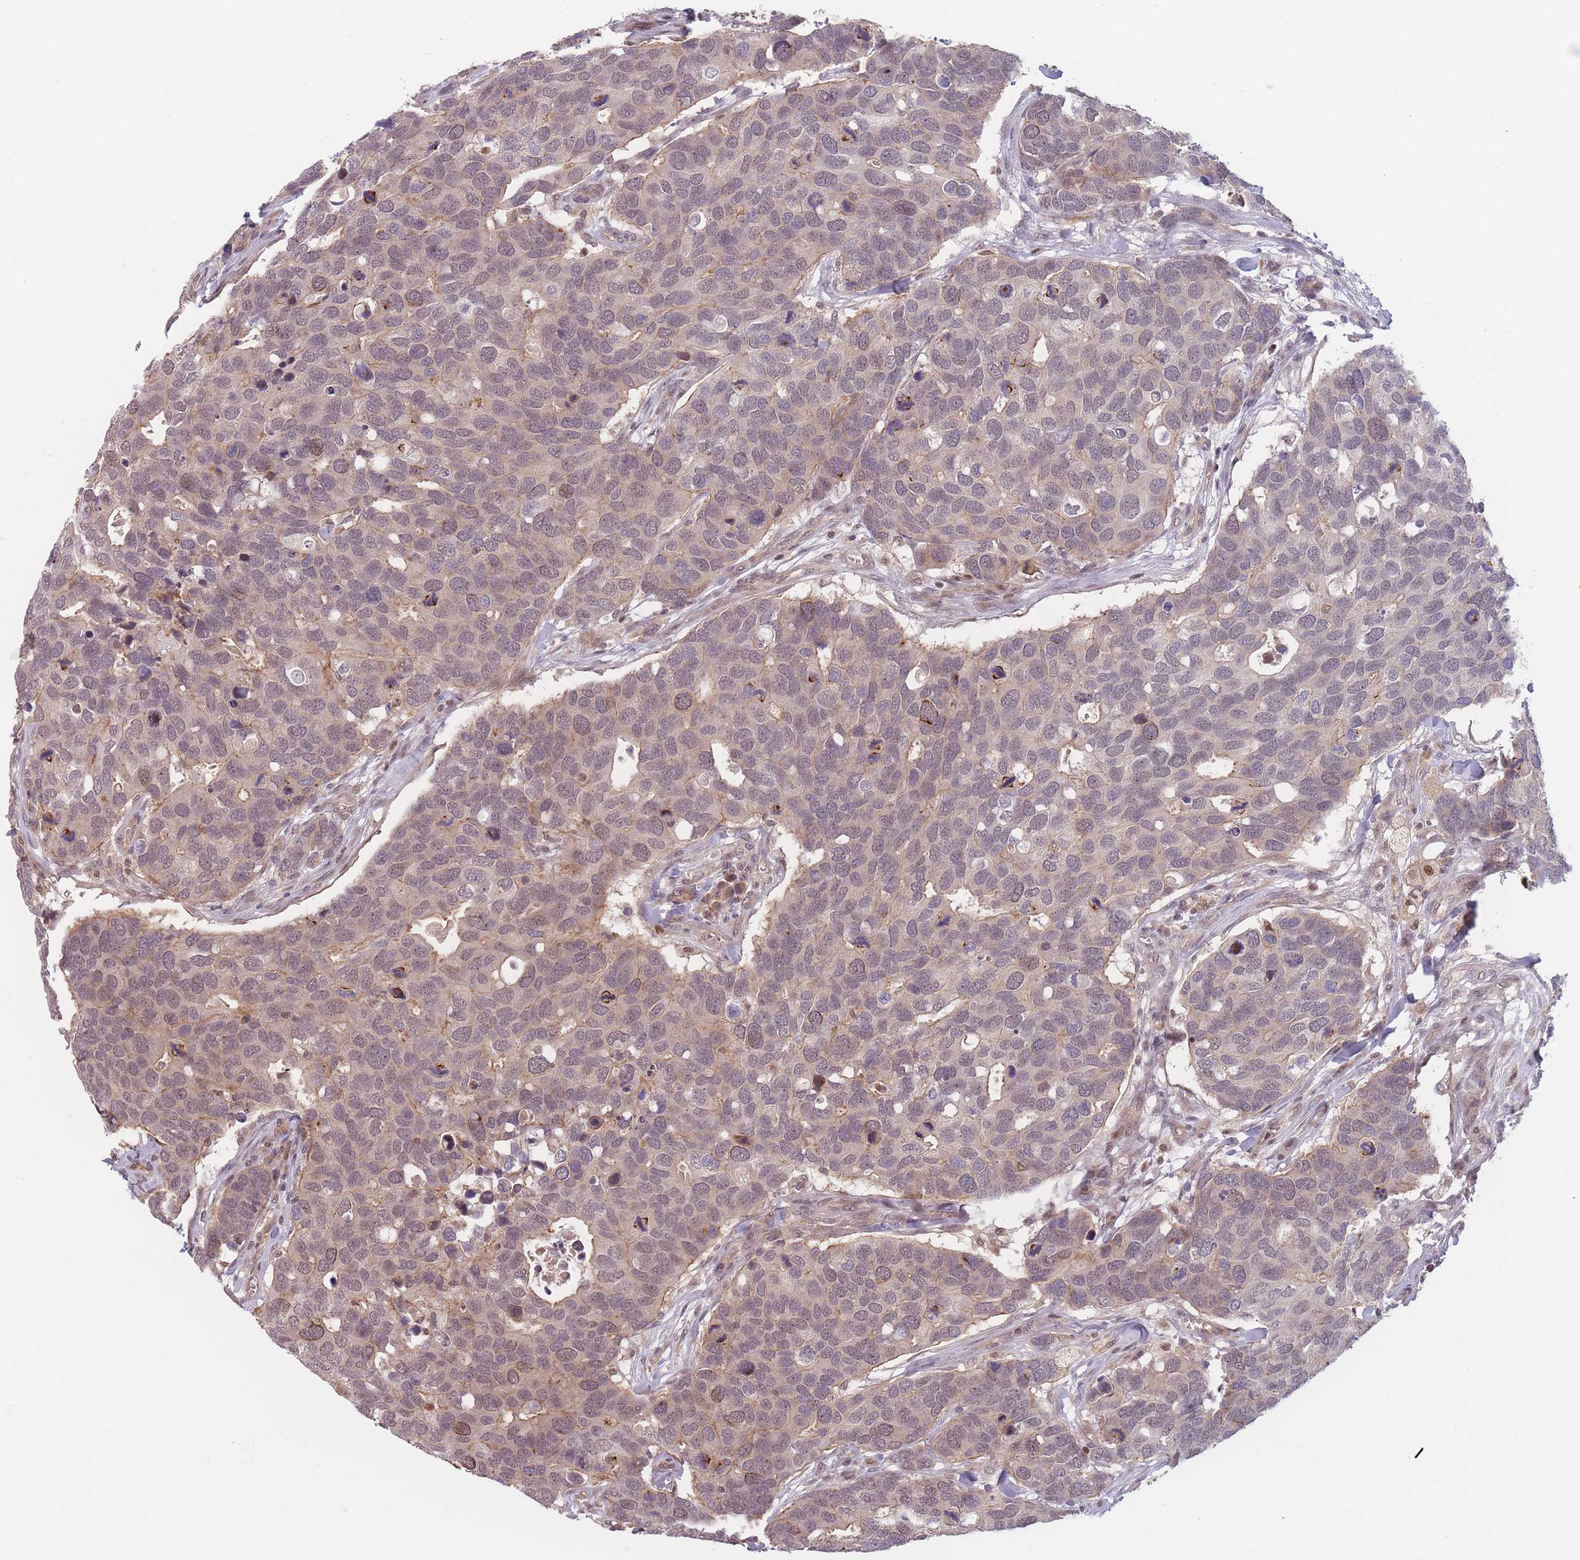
{"staining": {"intensity": "weak", "quantity": "25%-75%", "location": "cytoplasmic/membranous,nuclear"}, "tissue": "breast cancer", "cell_type": "Tumor cells", "image_type": "cancer", "snomed": [{"axis": "morphology", "description": "Duct carcinoma"}, {"axis": "topography", "description": "Breast"}], "caption": "Tumor cells reveal low levels of weak cytoplasmic/membranous and nuclear expression in approximately 25%-75% of cells in breast invasive ductal carcinoma.", "gene": "FAM153A", "patient": {"sex": "female", "age": 83}}